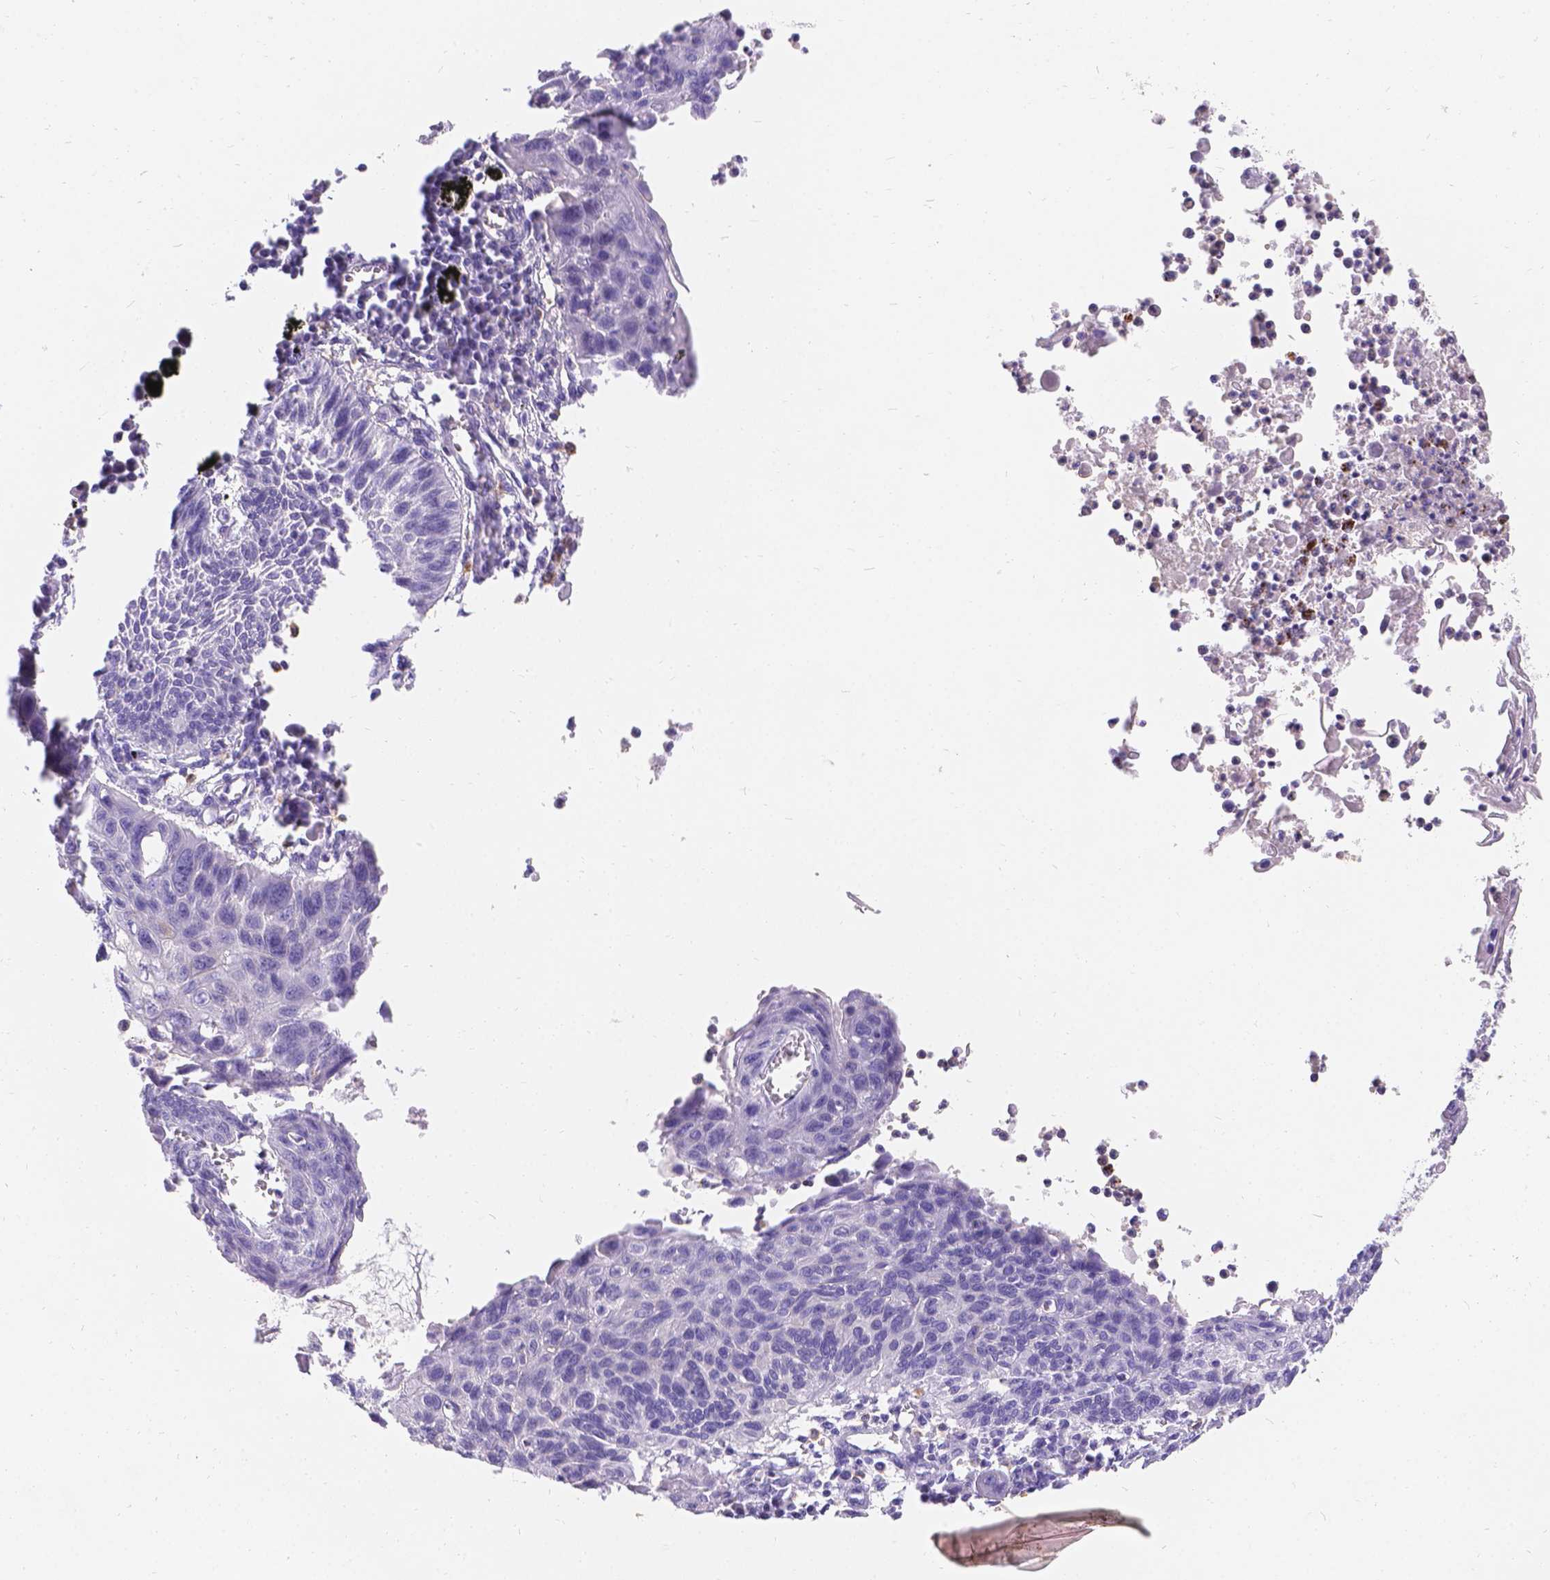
{"staining": {"intensity": "negative", "quantity": "none", "location": "none"}, "tissue": "lung cancer", "cell_type": "Tumor cells", "image_type": "cancer", "snomed": [{"axis": "morphology", "description": "Squamous cell carcinoma, NOS"}, {"axis": "topography", "description": "Lung"}], "caption": "Immunohistochemistry image of neoplastic tissue: lung cancer stained with DAB shows no significant protein staining in tumor cells. The staining is performed using DAB brown chromogen with nuclei counter-stained in using hematoxylin.", "gene": "GNRHR", "patient": {"sex": "male", "age": 78}}